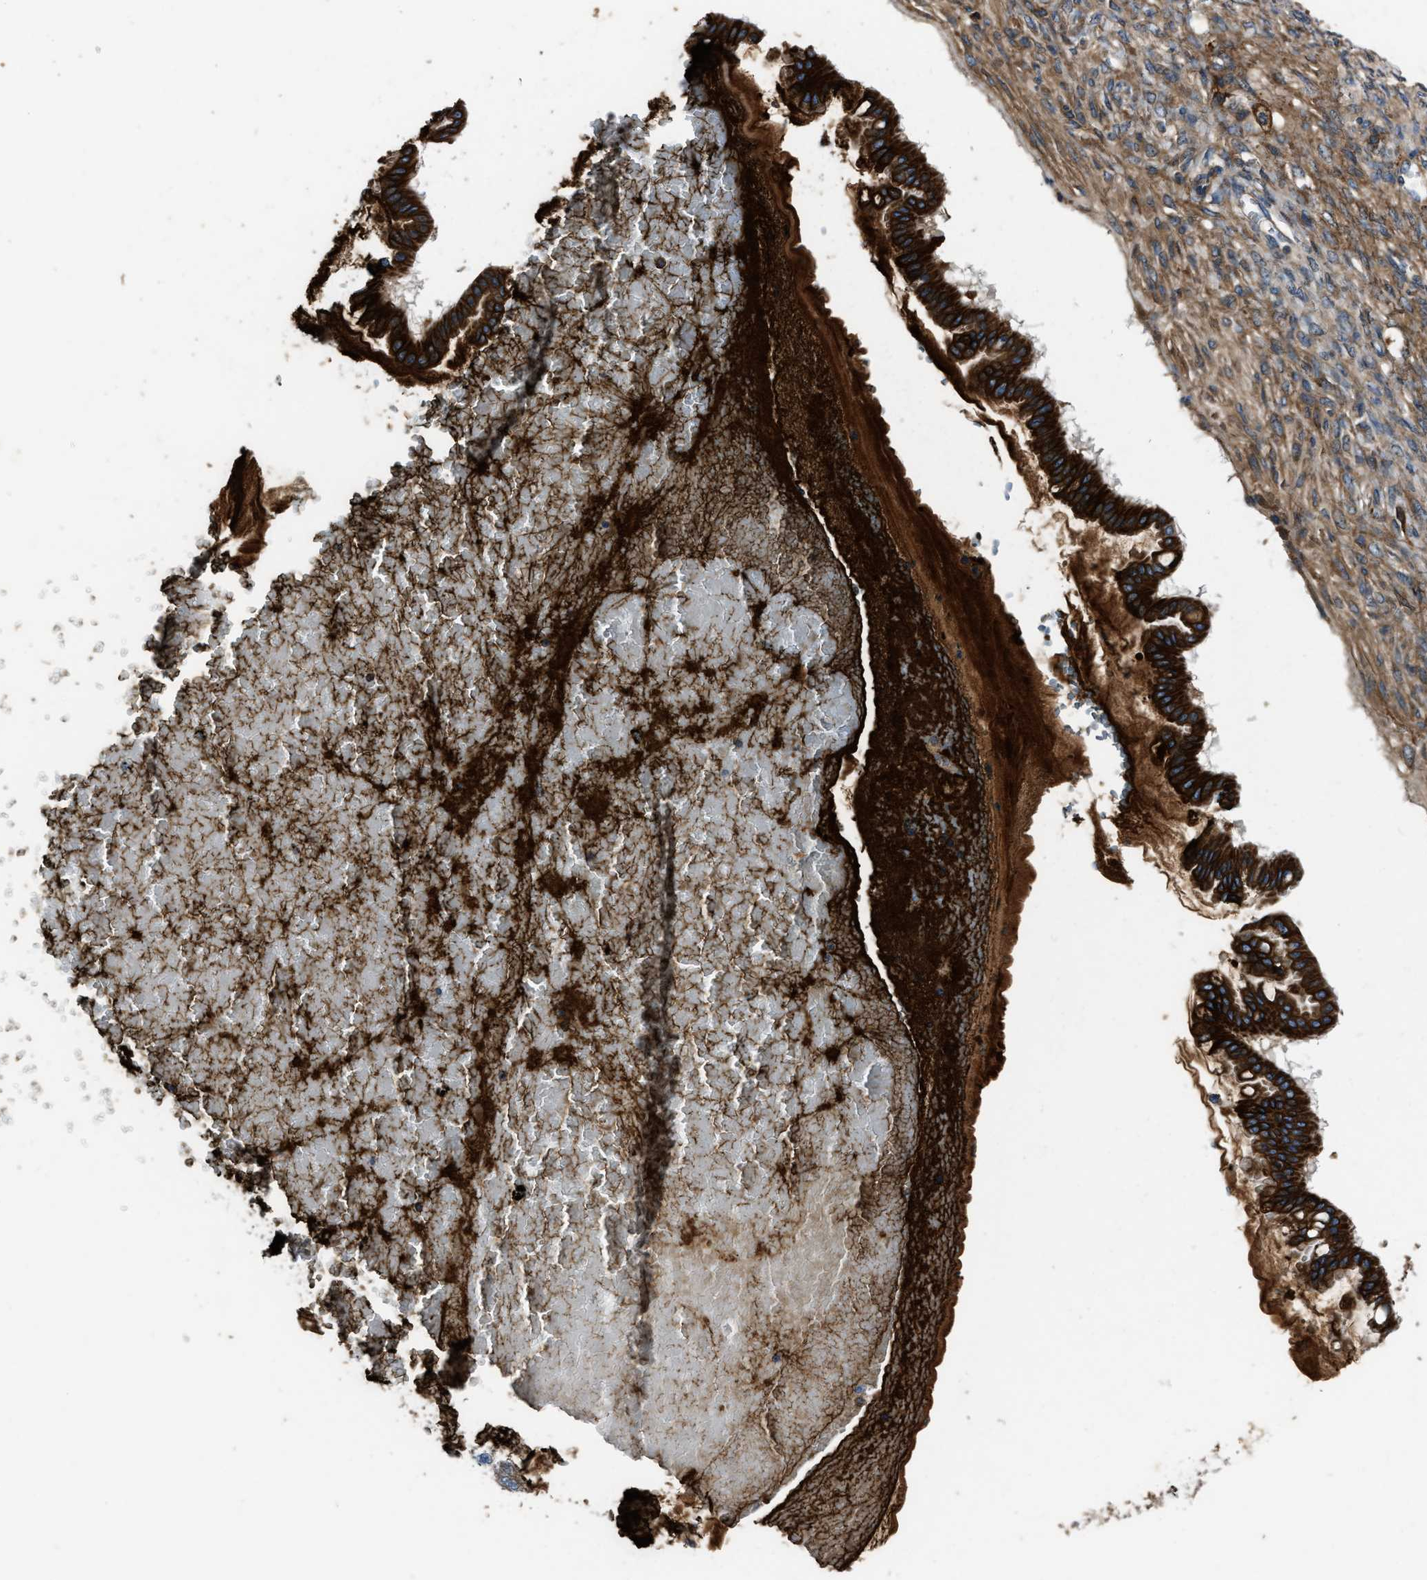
{"staining": {"intensity": "strong", "quantity": ">75%", "location": "cytoplasmic/membranous"}, "tissue": "ovarian cancer", "cell_type": "Tumor cells", "image_type": "cancer", "snomed": [{"axis": "morphology", "description": "Cystadenocarcinoma, mucinous, NOS"}, {"axis": "topography", "description": "Ovary"}], "caption": "A histopathology image of human ovarian cancer stained for a protein reveals strong cytoplasmic/membranous brown staining in tumor cells. (IHC, brightfield microscopy, high magnification).", "gene": "ERC1", "patient": {"sex": "female", "age": 73}}